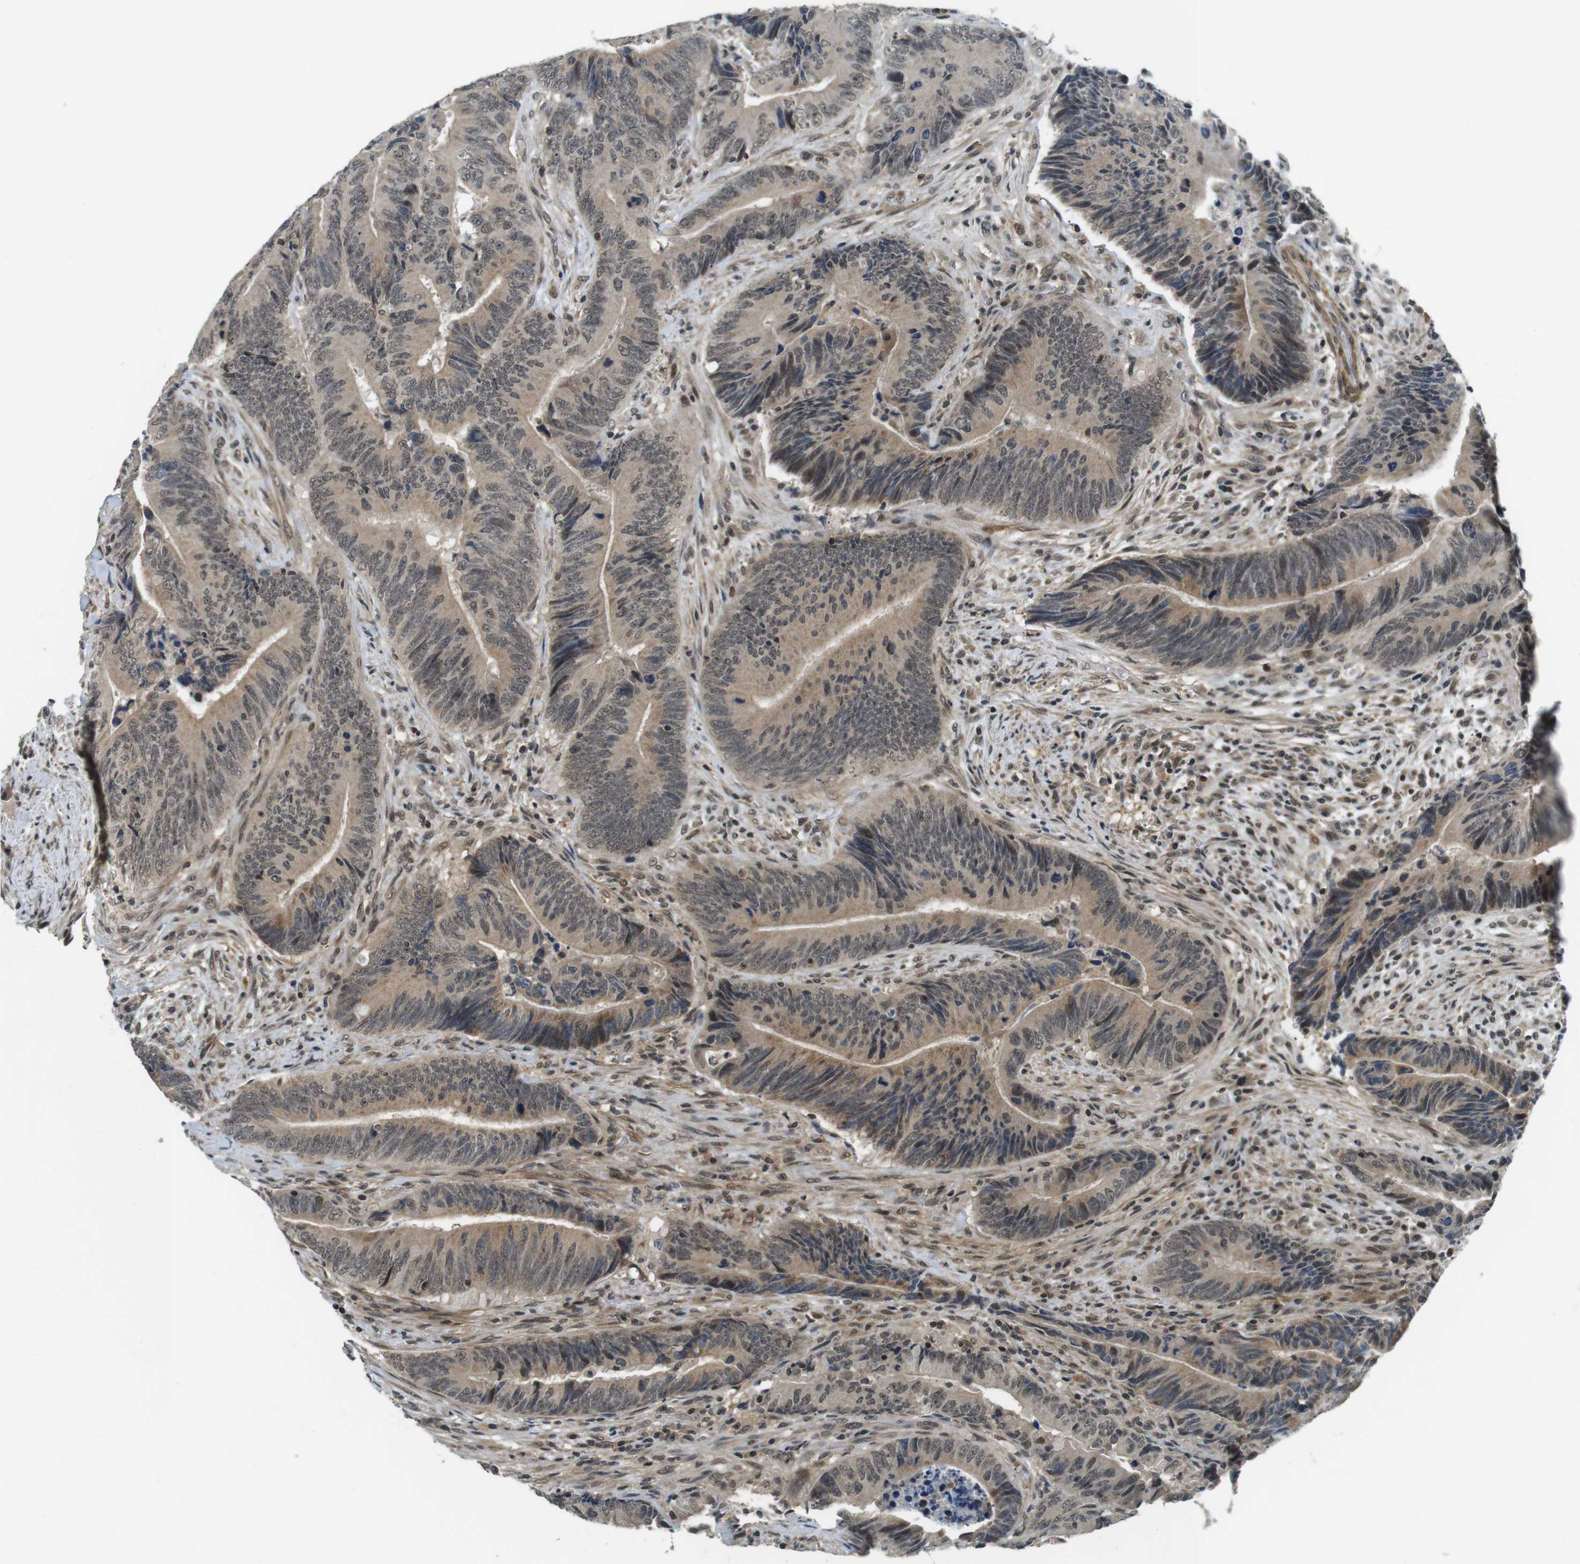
{"staining": {"intensity": "moderate", "quantity": "25%-75%", "location": "cytoplasmic/membranous,nuclear"}, "tissue": "colorectal cancer", "cell_type": "Tumor cells", "image_type": "cancer", "snomed": [{"axis": "morphology", "description": "Normal tissue, NOS"}, {"axis": "morphology", "description": "Adenocarcinoma, NOS"}, {"axis": "topography", "description": "Colon"}], "caption": "Human colorectal adenocarcinoma stained with a brown dye displays moderate cytoplasmic/membranous and nuclear positive expression in about 25%-75% of tumor cells.", "gene": "BRD4", "patient": {"sex": "male", "age": 56}}